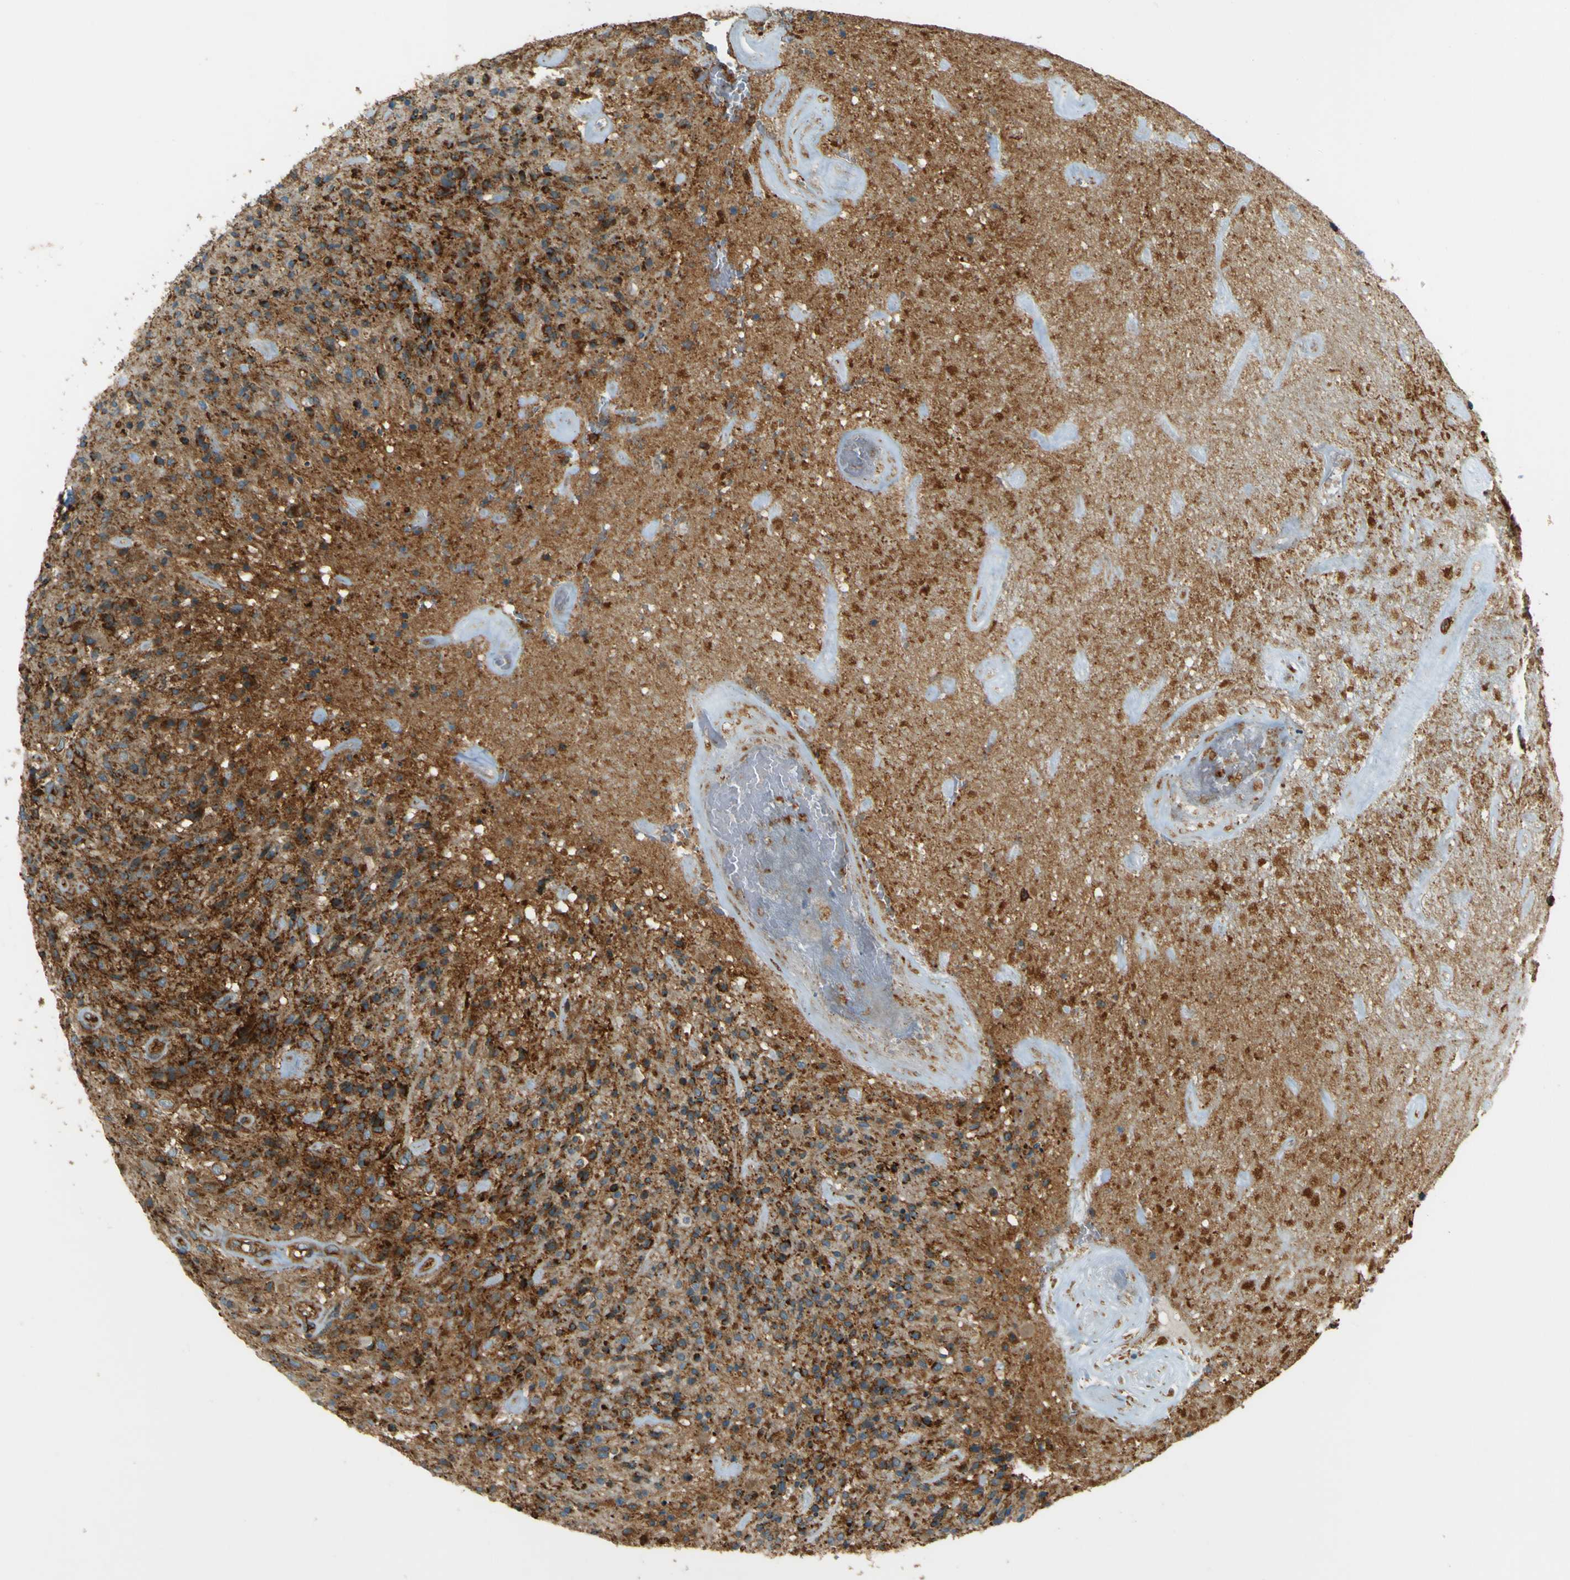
{"staining": {"intensity": "strong", "quantity": ">75%", "location": "cytoplasmic/membranous"}, "tissue": "glioma", "cell_type": "Tumor cells", "image_type": "cancer", "snomed": [{"axis": "morphology", "description": "Glioma, malignant, High grade"}, {"axis": "topography", "description": "Brain"}], "caption": "About >75% of tumor cells in human high-grade glioma (malignant) reveal strong cytoplasmic/membranous protein staining as visualized by brown immunohistochemical staining.", "gene": "DNAJC5", "patient": {"sex": "male", "age": 71}}